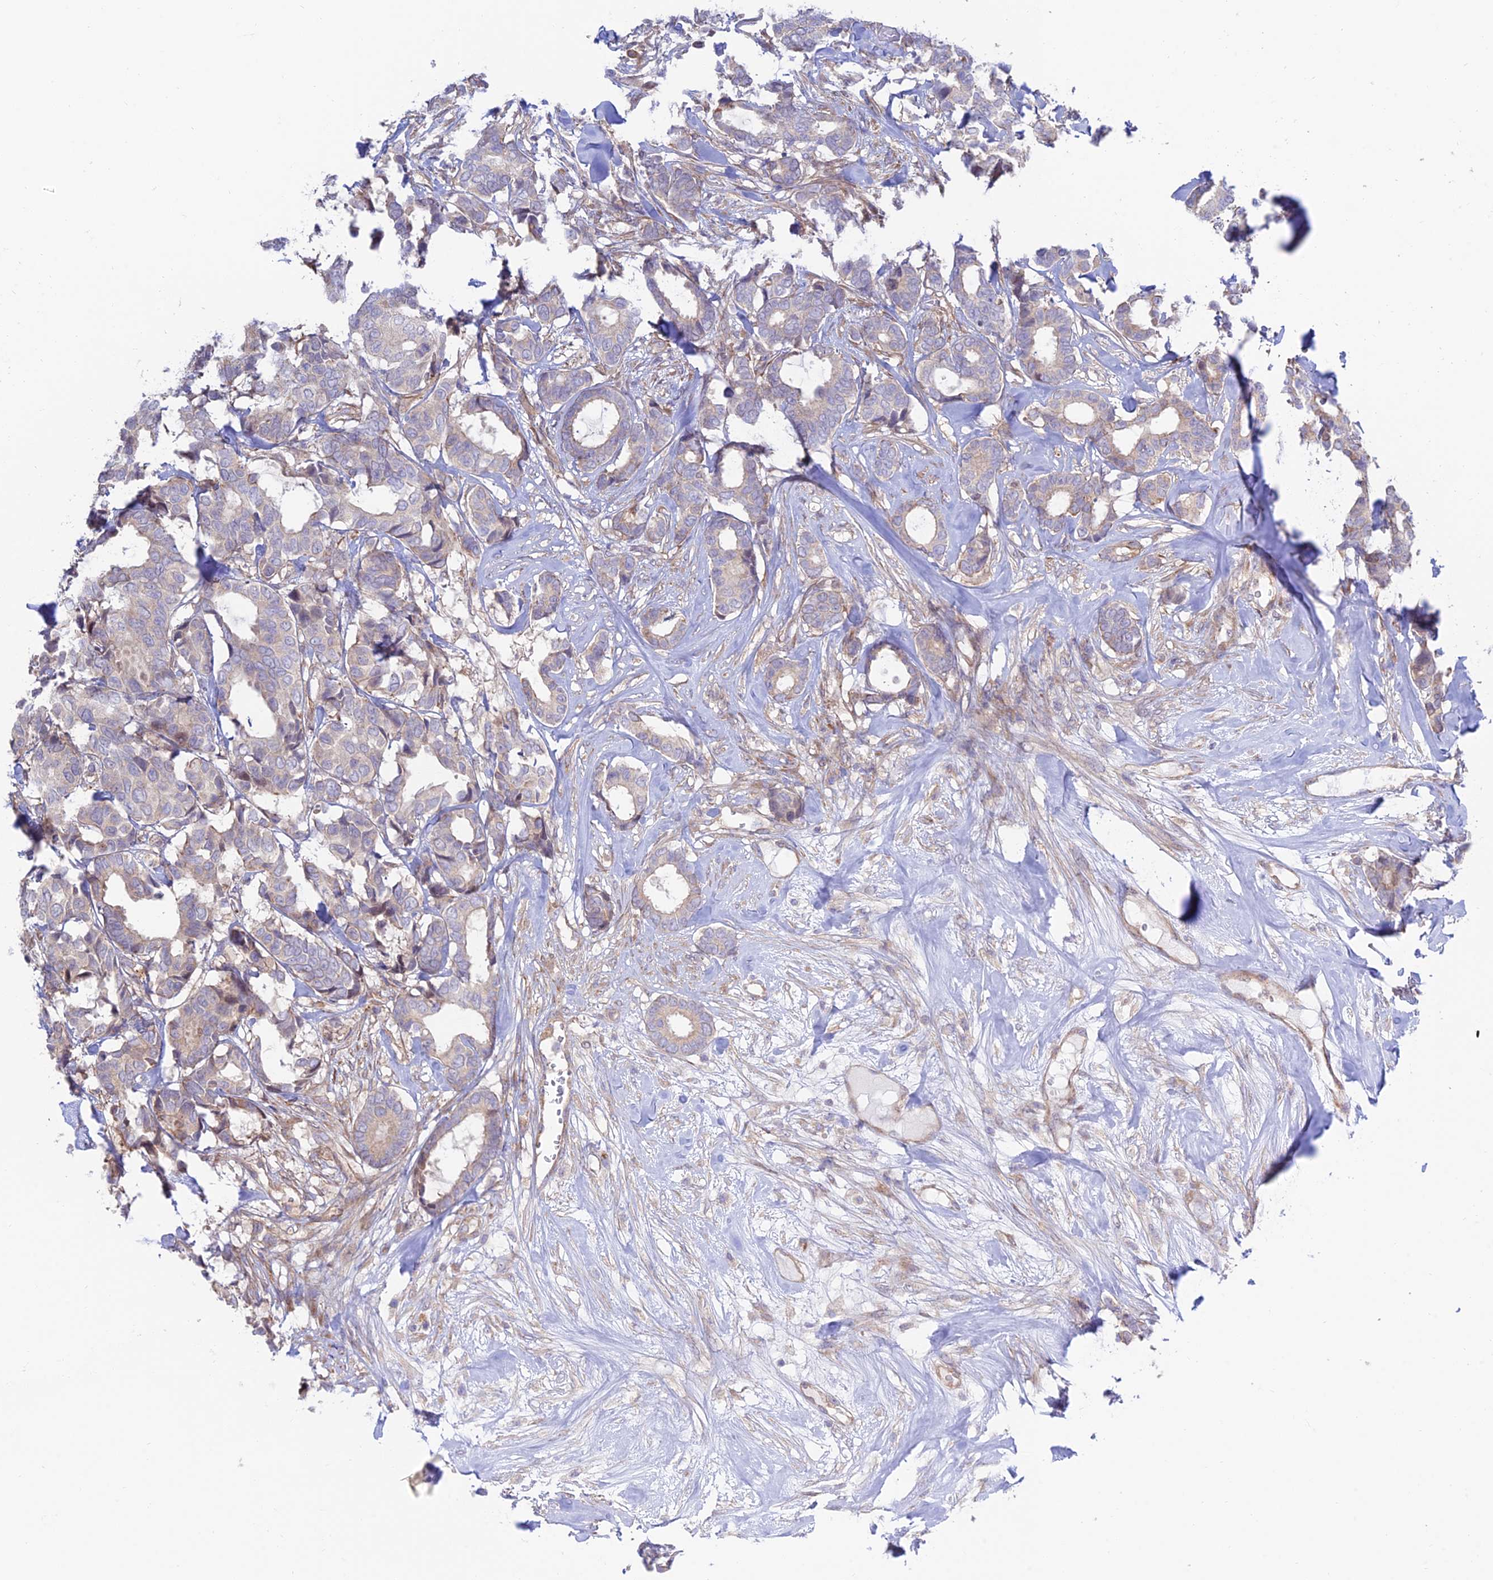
{"staining": {"intensity": "negative", "quantity": "none", "location": "none"}, "tissue": "breast cancer", "cell_type": "Tumor cells", "image_type": "cancer", "snomed": [{"axis": "morphology", "description": "Duct carcinoma"}, {"axis": "topography", "description": "Breast"}], "caption": "A histopathology image of human breast cancer (invasive ductal carcinoma) is negative for staining in tumor cells. Nuclei are stained in blue.", "gene": "KCNAB1", "patient": {"sex": "female", "age": 87}}